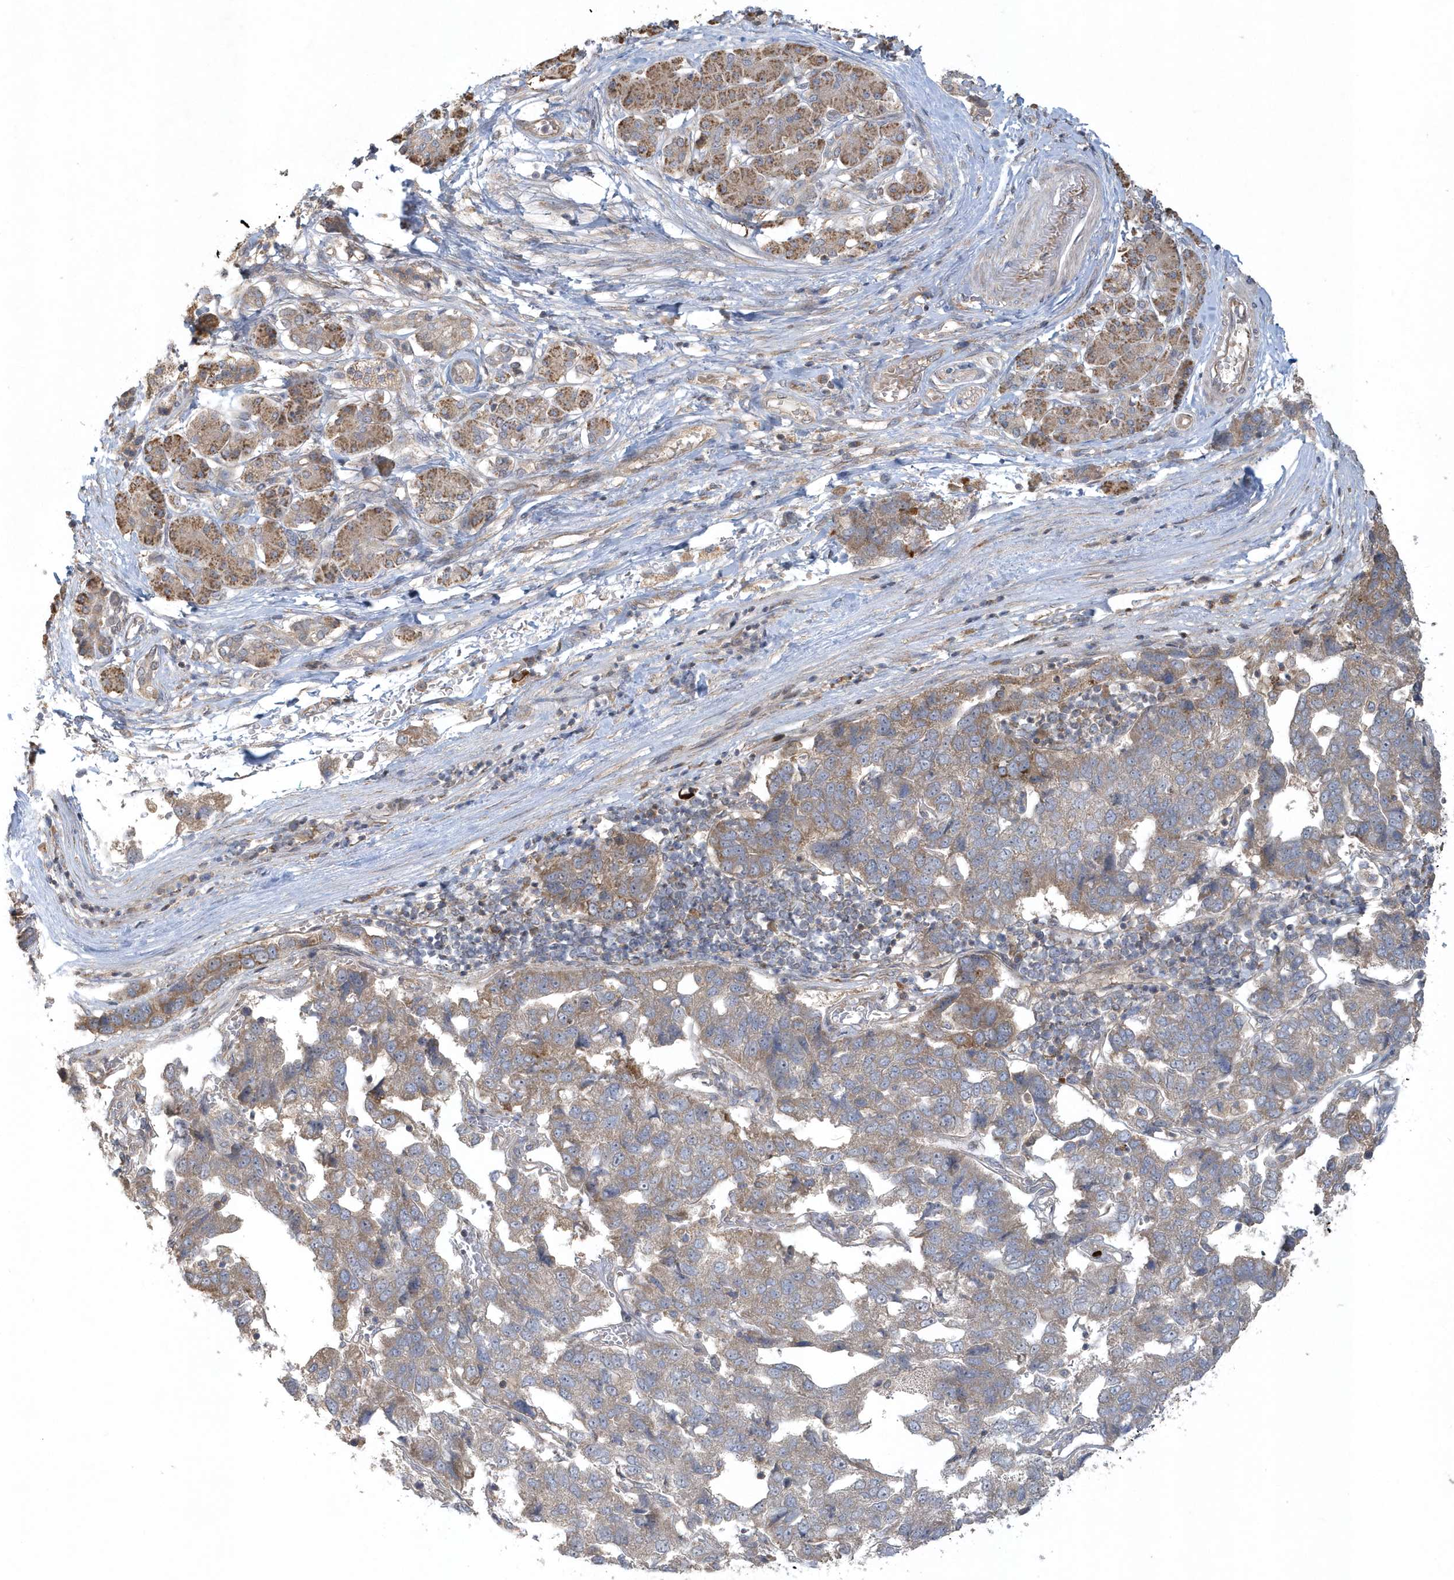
{"staining": {"intensity": "weak", "quantity": "25%-75%", "location": "cytoplasmic/membranous"}, "tissue": "pancreatic cancer", "cell_type": "Tumor cells", "image_type": "cancer", "snomed": [{"axis": "morphology", "description": "Adenocarcinoma, NOS"}, {"axis": "topography", "description": "Pancreas"}], "caption": "Weak cytoplasmic/membranous protein staining is seen in approximately 25%-75% of tumor cells in pancreatic adenocarcinoma. Immunohistochemistry stains the protein in brown and the nuclei are stained blue.", "gene": "THG1L", "patient": {"sex": "female", "age": 61}}